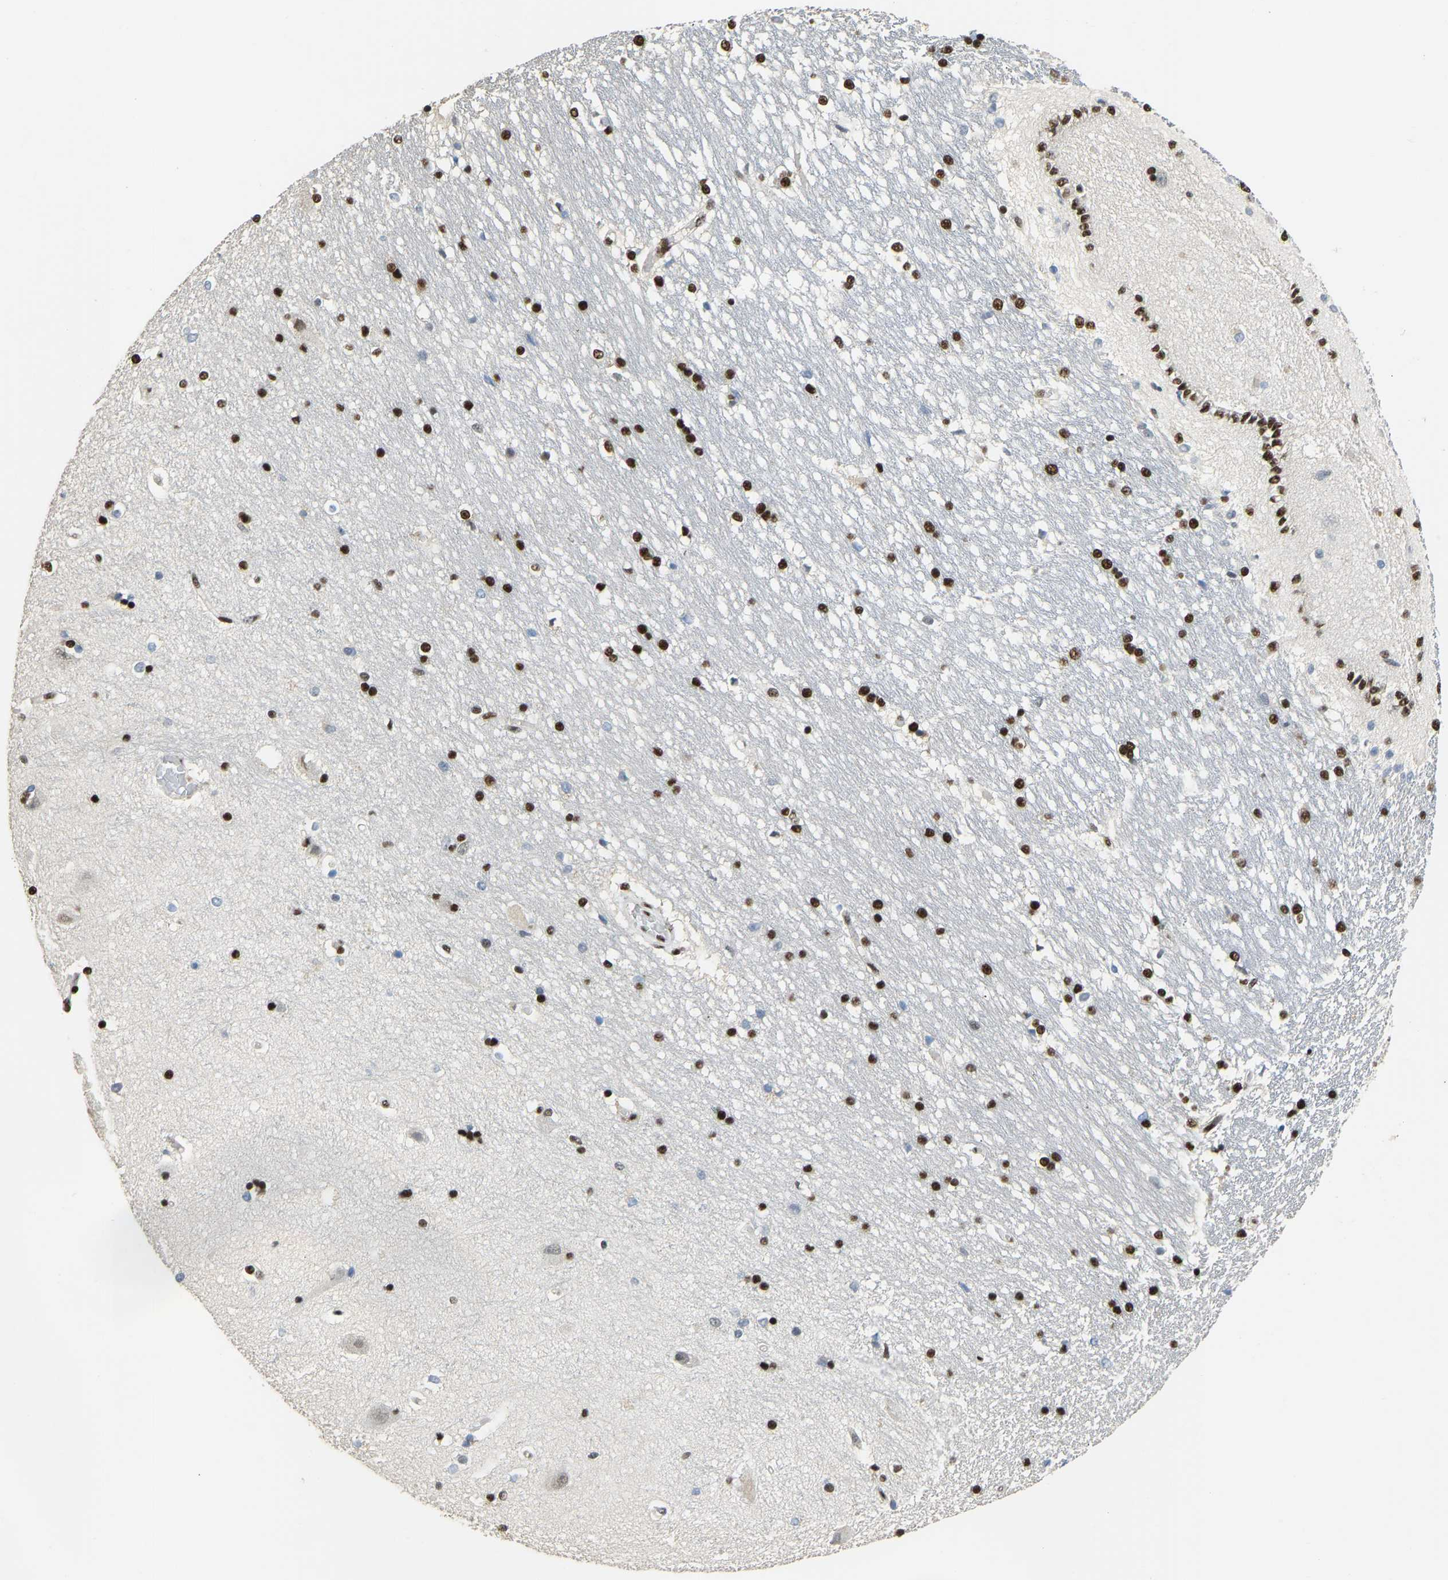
{"staining": {"intensity": "strong", "quantity": "25%-75%", "location": "nuclear"}, "tissue": "hippocampus", "cell_type": "Glial cells", "image_type": "normal", "snomed": [{"axis": "morphology", "description": "Normal tissue, NOS"}, {"axis": "topography", "description": "Hippocampus"}], "caption": "Immunohistochemical staining of normal human hippocampus reveals high levels of strong nuclear expression in about 25%-75% of glial cells. (DAB (3,3'-diaminobenzidine) = brown stain, brightfield microscopy at high magnification).", "gene": "FOXK1", "patient": {"sex": "male", "age": 45}}